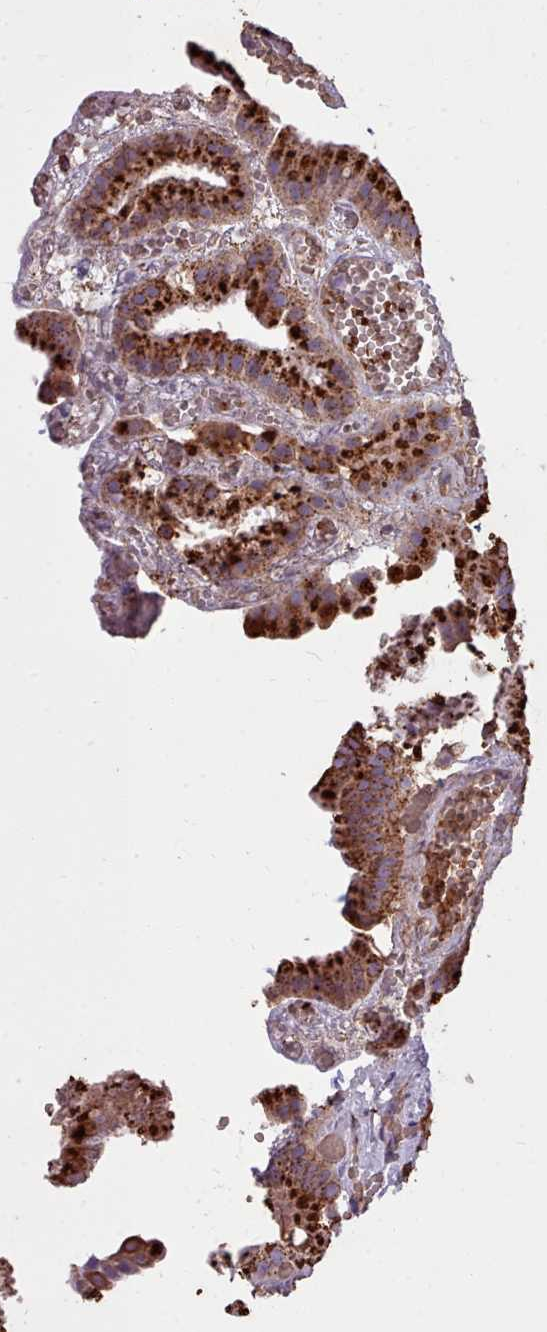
{"staining": {"intensity": "strong", "quantity": ">75%", "location": "cytoplasmic/membranous"}, "tissue": "gallbladder", "cell_type": "Glandular cells", "image_type": "normal", "snomed": [{"axis": "morphology", "description": "Normal tissue, NOS"}, {"axis": "topography", "description": "Gallbladder"}], "caption": "IHC (DAB (3,3'-diaminobenzidine)) staining of normal human gallbladder displays strong cytoplasmic/membranous protein positivity in about >75% of glandular cells.", "gene": "PACSIN3", "patient": {"sex": "female", "age": 64}}